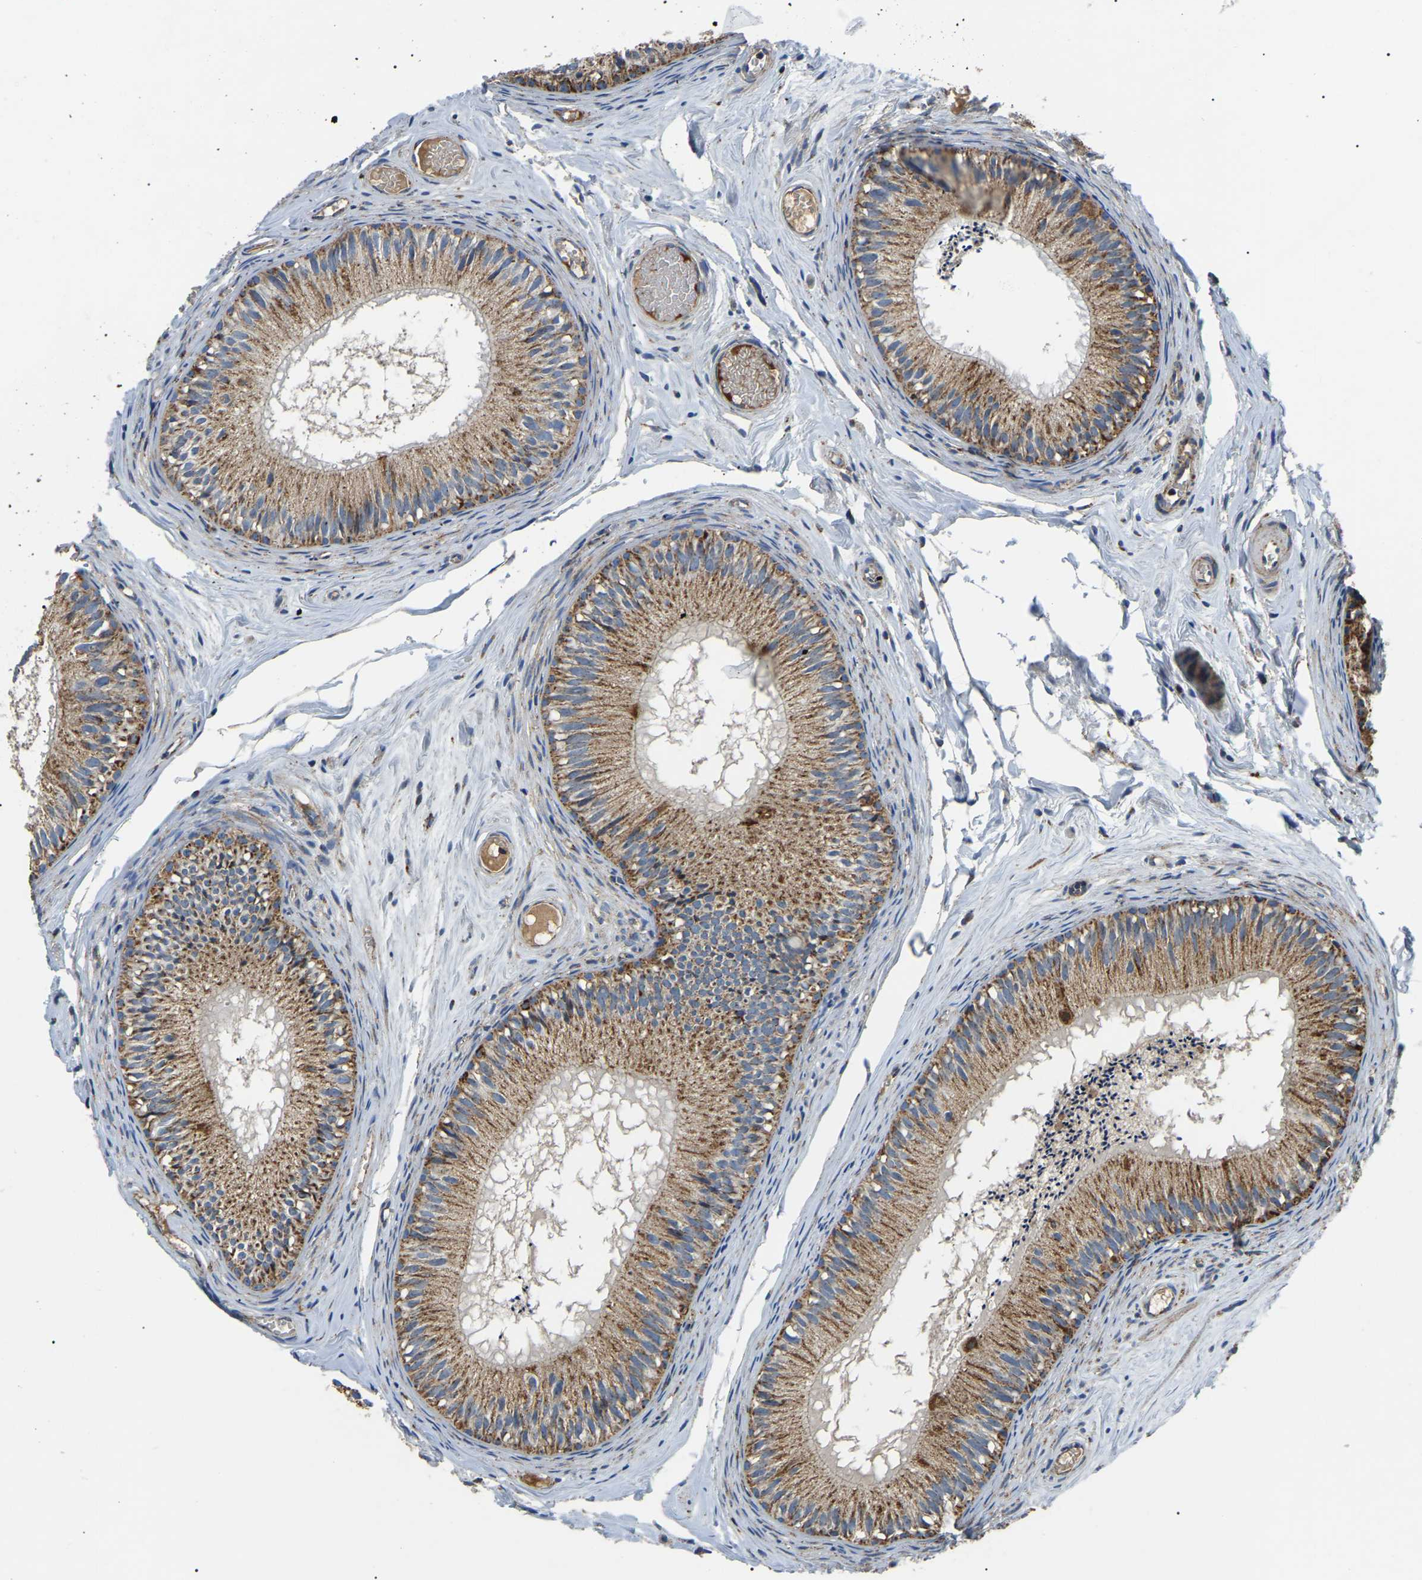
{"staining": {"intensity": "moderate", "quantity": ">75%", "location": "cytoplasmic/membranous"}, "tissue": "epididymis", "cell_type": "Glandular cells", "image_type": "normal", "snomed": [{"axis": "morphology", "description": "Normal tissue, NOS"}, {"axis": "topography", "description": "Epididymis"}], "caption": "The image exhibits immunohistochemical staining of unremarkable epididymis. There is moderate cytoplasmic/membranous positivity is identified in about >75% of glandular cells. The staining is performed using DAB brown chromogen to label protein expression. The nuclei are counter-stained blue using hematoxylin.", "gene": "PPM1E", "patient": {"sex": "male", "age": 46}}